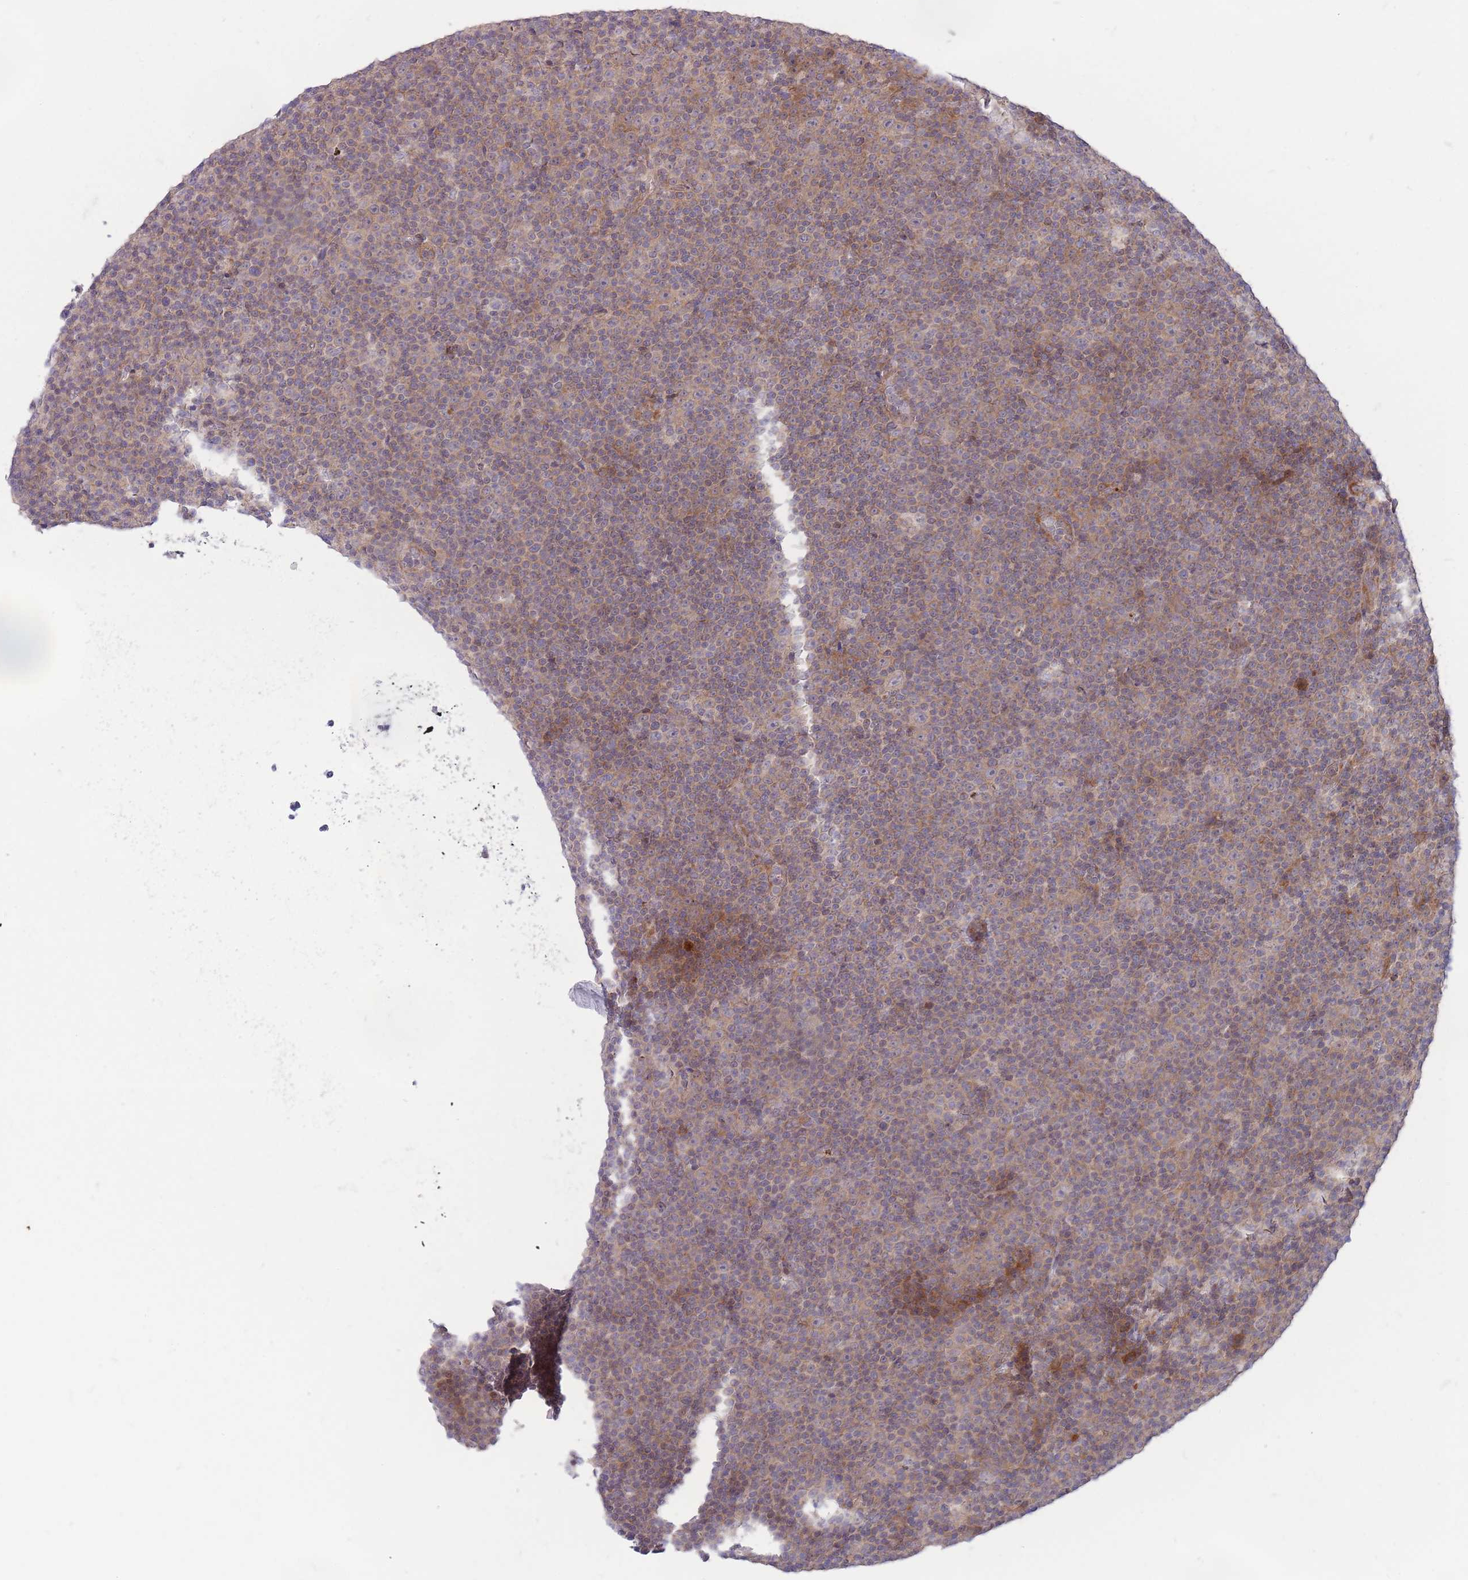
{"staining": {"intensity": "weak", "quantity": "25%-75%", "location": "cytoplasmic/membranous"}, "tissue": "lymphoma", "cell_type": "Tumor cells", "image_type": "cancer", "snomed": [{"axis": "morphology", "description": "Malignant lymphoma, non-Hodgkin's type, Low grade"}, {"axis": "topography", "description": "Lymph node"}], "caption": "A brown stain highlights weak cytoplasmic/membranous expression of a protein in human lymphoma tumor cells.", "gene": "BOLA2B", "patient": {"sex": "female", "age": 67}}